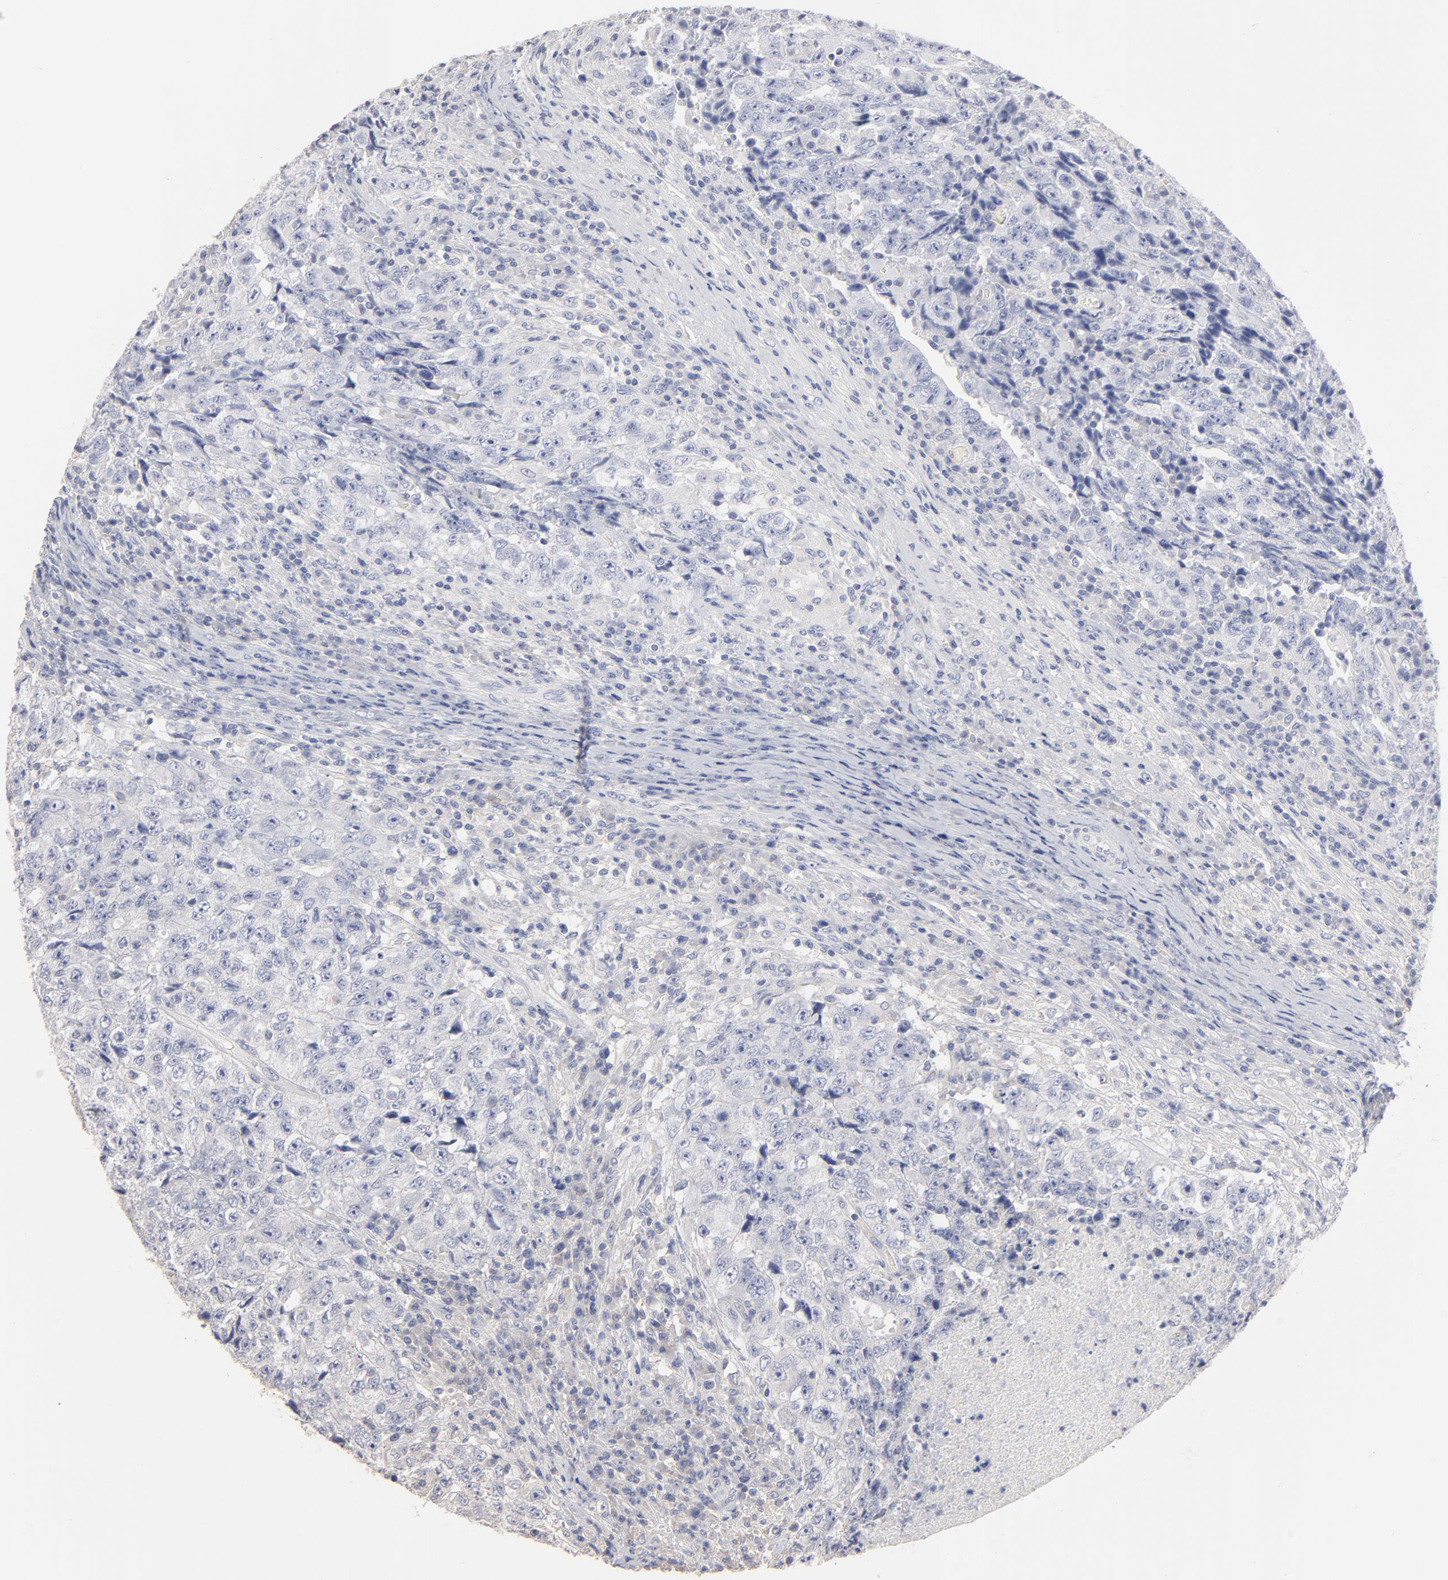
{"staining": {"intensity": "negative", "quantity": "none", "location": "none"}, "tissue": "testis cancer", "cell_type": "Tumor cells", "image_type": "cancer", "snomed": [{"axis": "morphology", "description": "Necrosis, NOS"}, {"axis": "morphology", "description": "Carcinoma, Embryonal, NOS"}, {"axis": "topography", "description": "Testis"}], "caption": "The immunohistochemistry (IHC) histopathology image has no significant positivity in tumor cells of testis embryonal carcinoma tissue.", "gene": "ITGA8", "patient": {"sex": "male", "age": 19}}